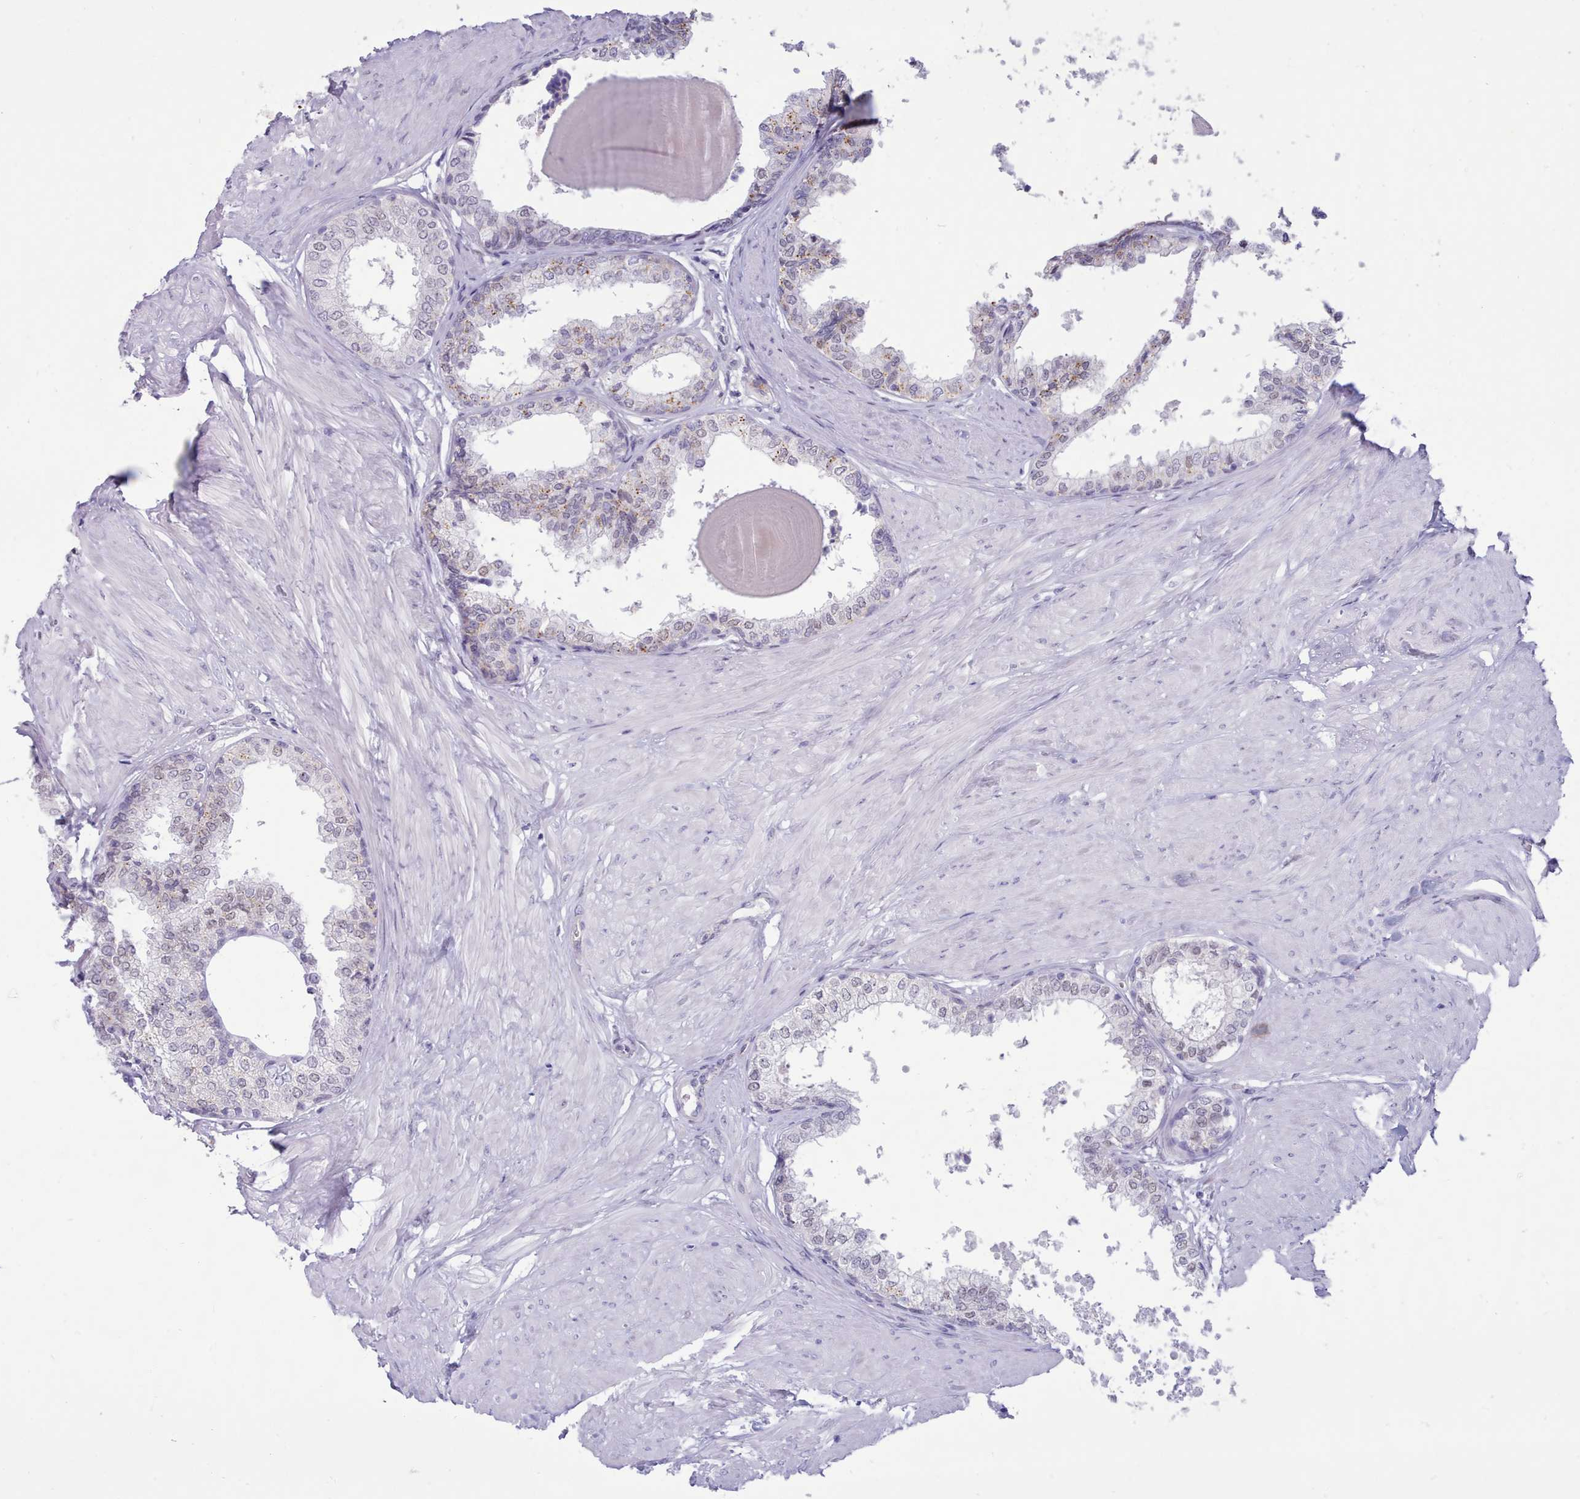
{"staining": {"intensity": "weak", "quantity": "<25%", "location": "cytoplasmic/membranous"}, "tissue": "prostate", "cell_type": "Glandular cells", "image_type": "normal", "snomed": [{"axis": "morphology", "description": "Normal tissue, NOS"}, {"axis": "topography", "description": "Prostate"}], "caption": "Glandular cells show no significant protein positivity in benign prostate.", "gene": "TMEM253", "patient": {"sex": "male", "age": 48}}